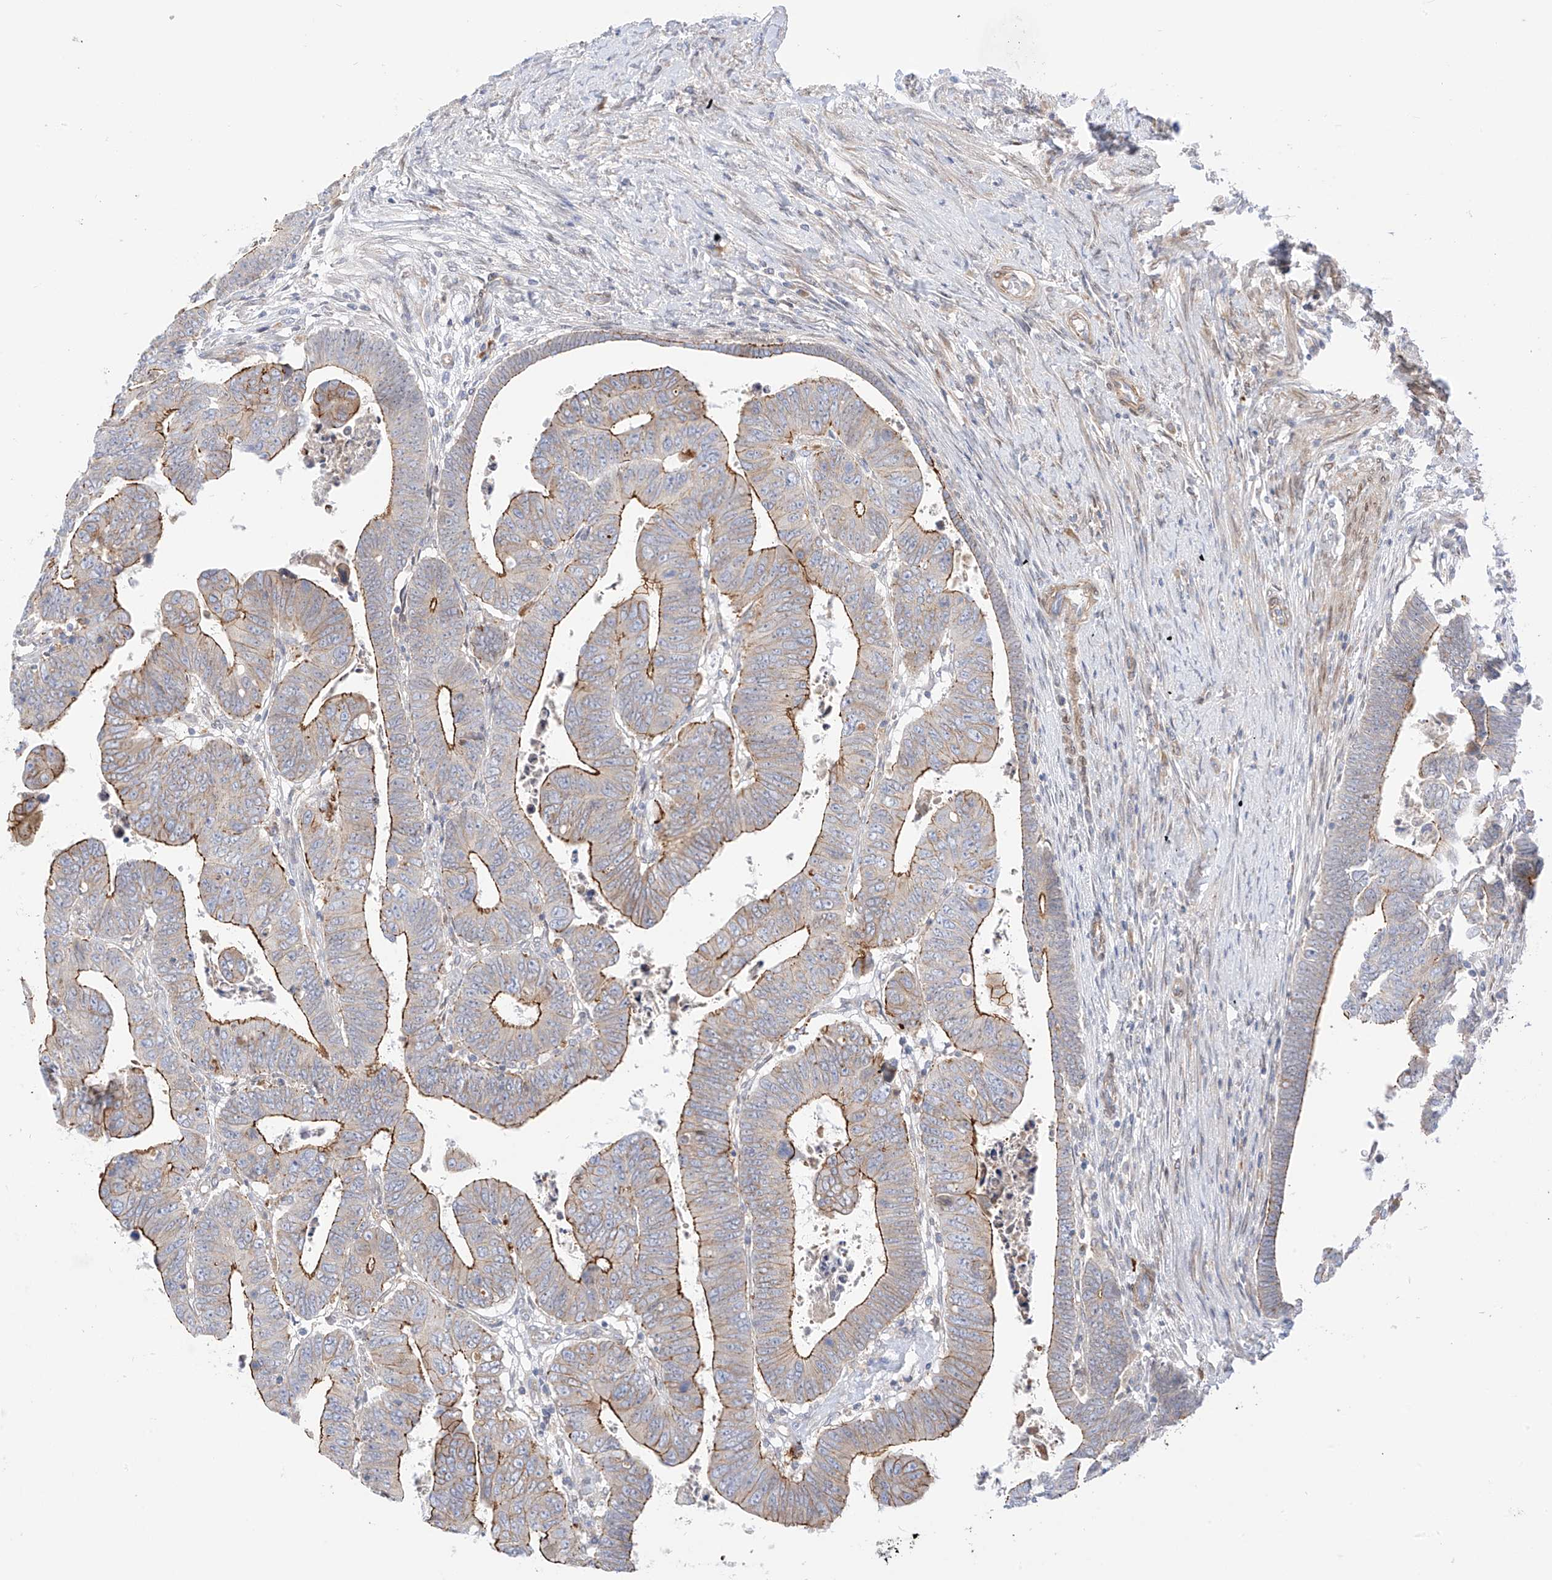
{"staining": {"intensity": "strong", "quantity": ">75%", "location": "cytoplasmic/membranous"}, "tissue": "colorectal cancer", "cell_type": "Tumor cells", "image_type": "cancer", "snomed": [{"axis": "morphology", "description": "Normal tissue, NOS"}, {"axis": "morphology", "description": "Adenocarcinoma, NOS"}, {"axis": "topography", "description": "Rectum"}], "caption": "Immunohistochemistry micrograph of human adenocarcinoma (colorectal) stained for a protein (brown), which shows high levels of strong cytoplasmic/membranous staining in about >75% of tumor cells.", "gene": "PCYOX1", "patient": {"sex": "female", "age": 65}}